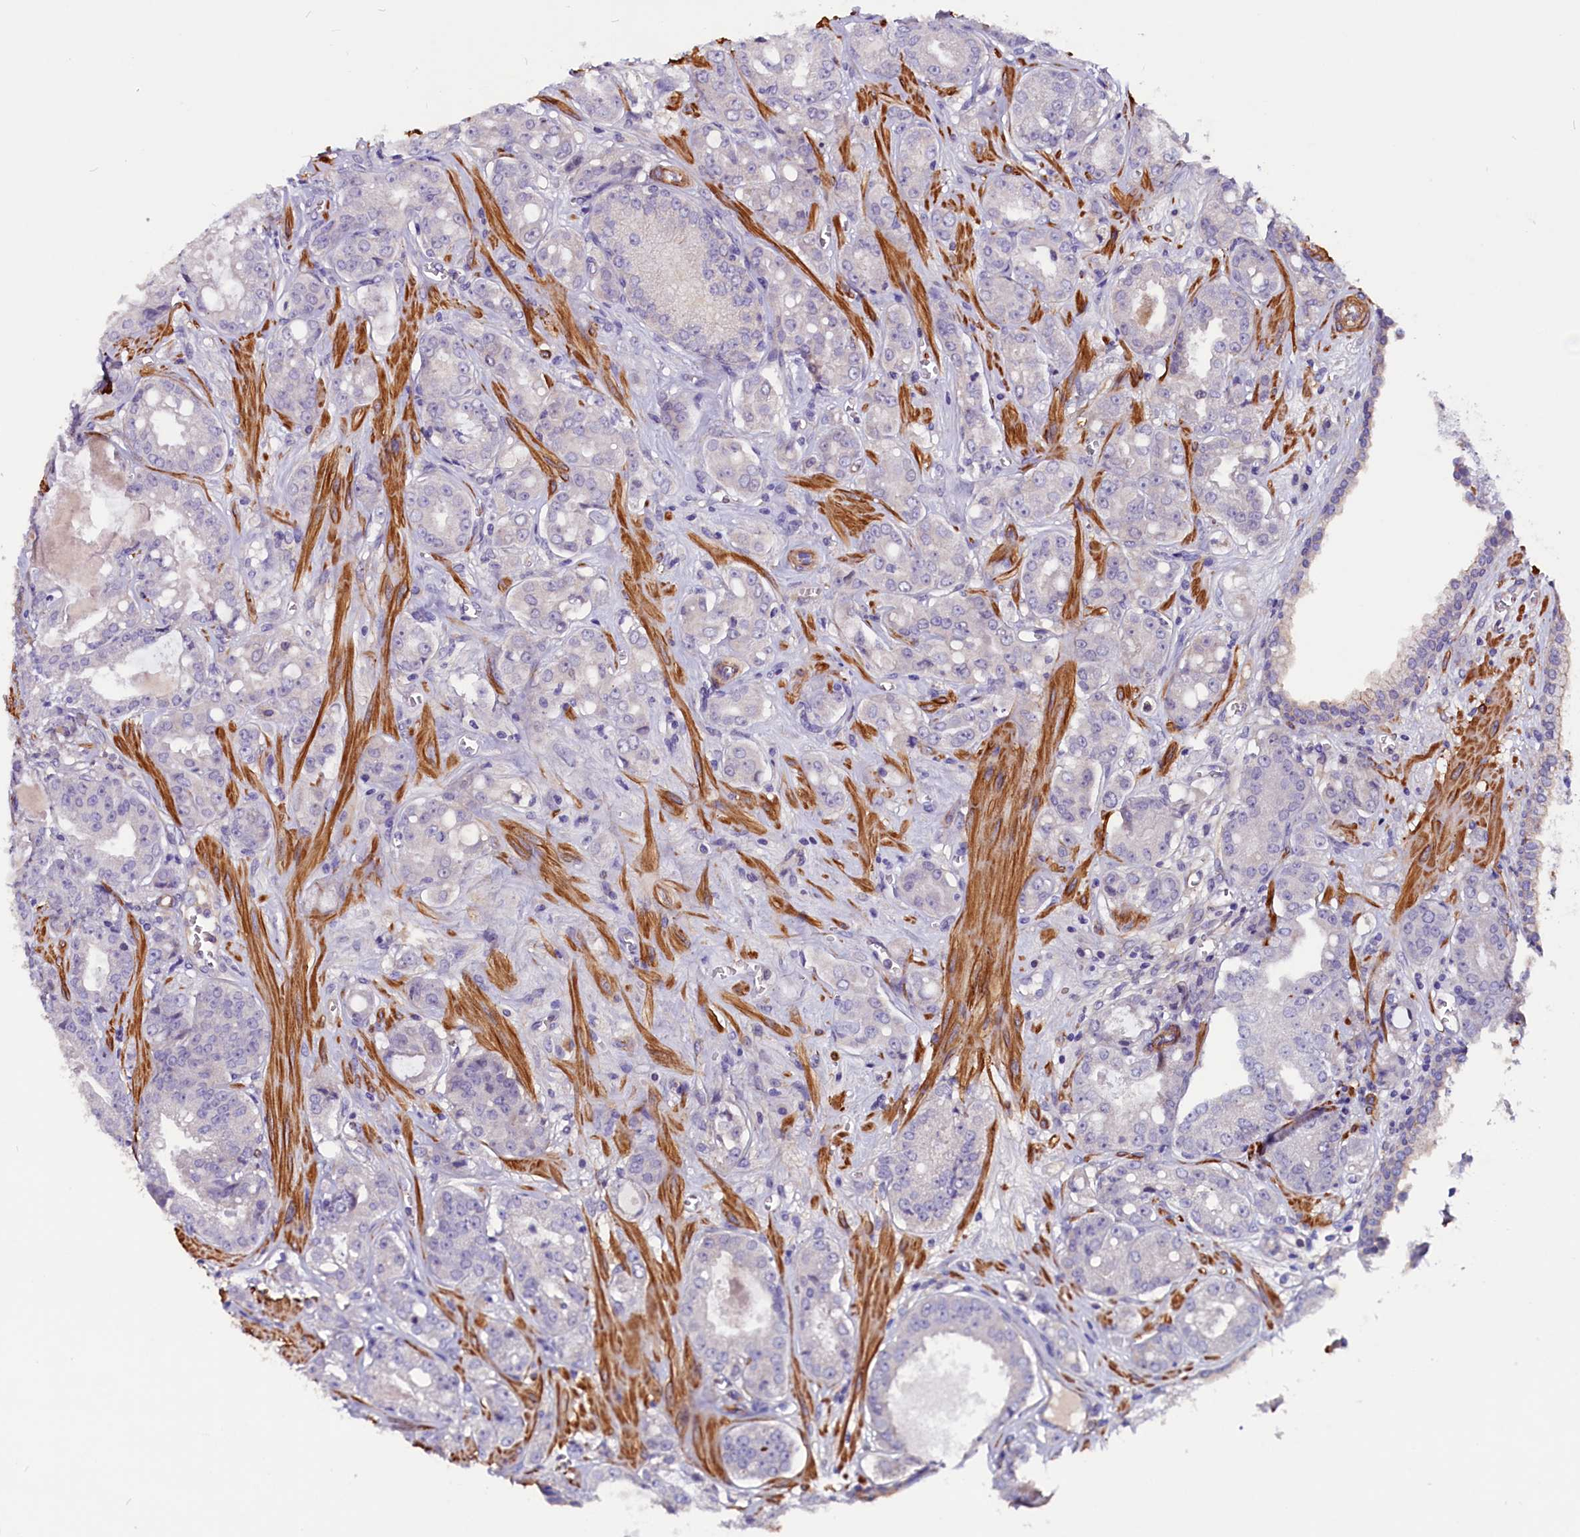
{"staining": {"intensity": "negative", "quantity": "none", "location": "none"}, "tissue": "prostate cancer", "cell_type": "Tumor cells", "image_type": "cancer", "snomed": [{"axis": "morphology", "description": "Adenocarcinoma, High grade"}, {"axis": "topography", "description": "Prostate"}], "caption": "Immunohistochemistry (IHC) of prostate cancer reveals no positivity in tumor cells. (DAB immunohistochemistry with hematoxylin counter stain).", "gene": "ZNF749", "patient": {"sex": "male", "age": 74}}